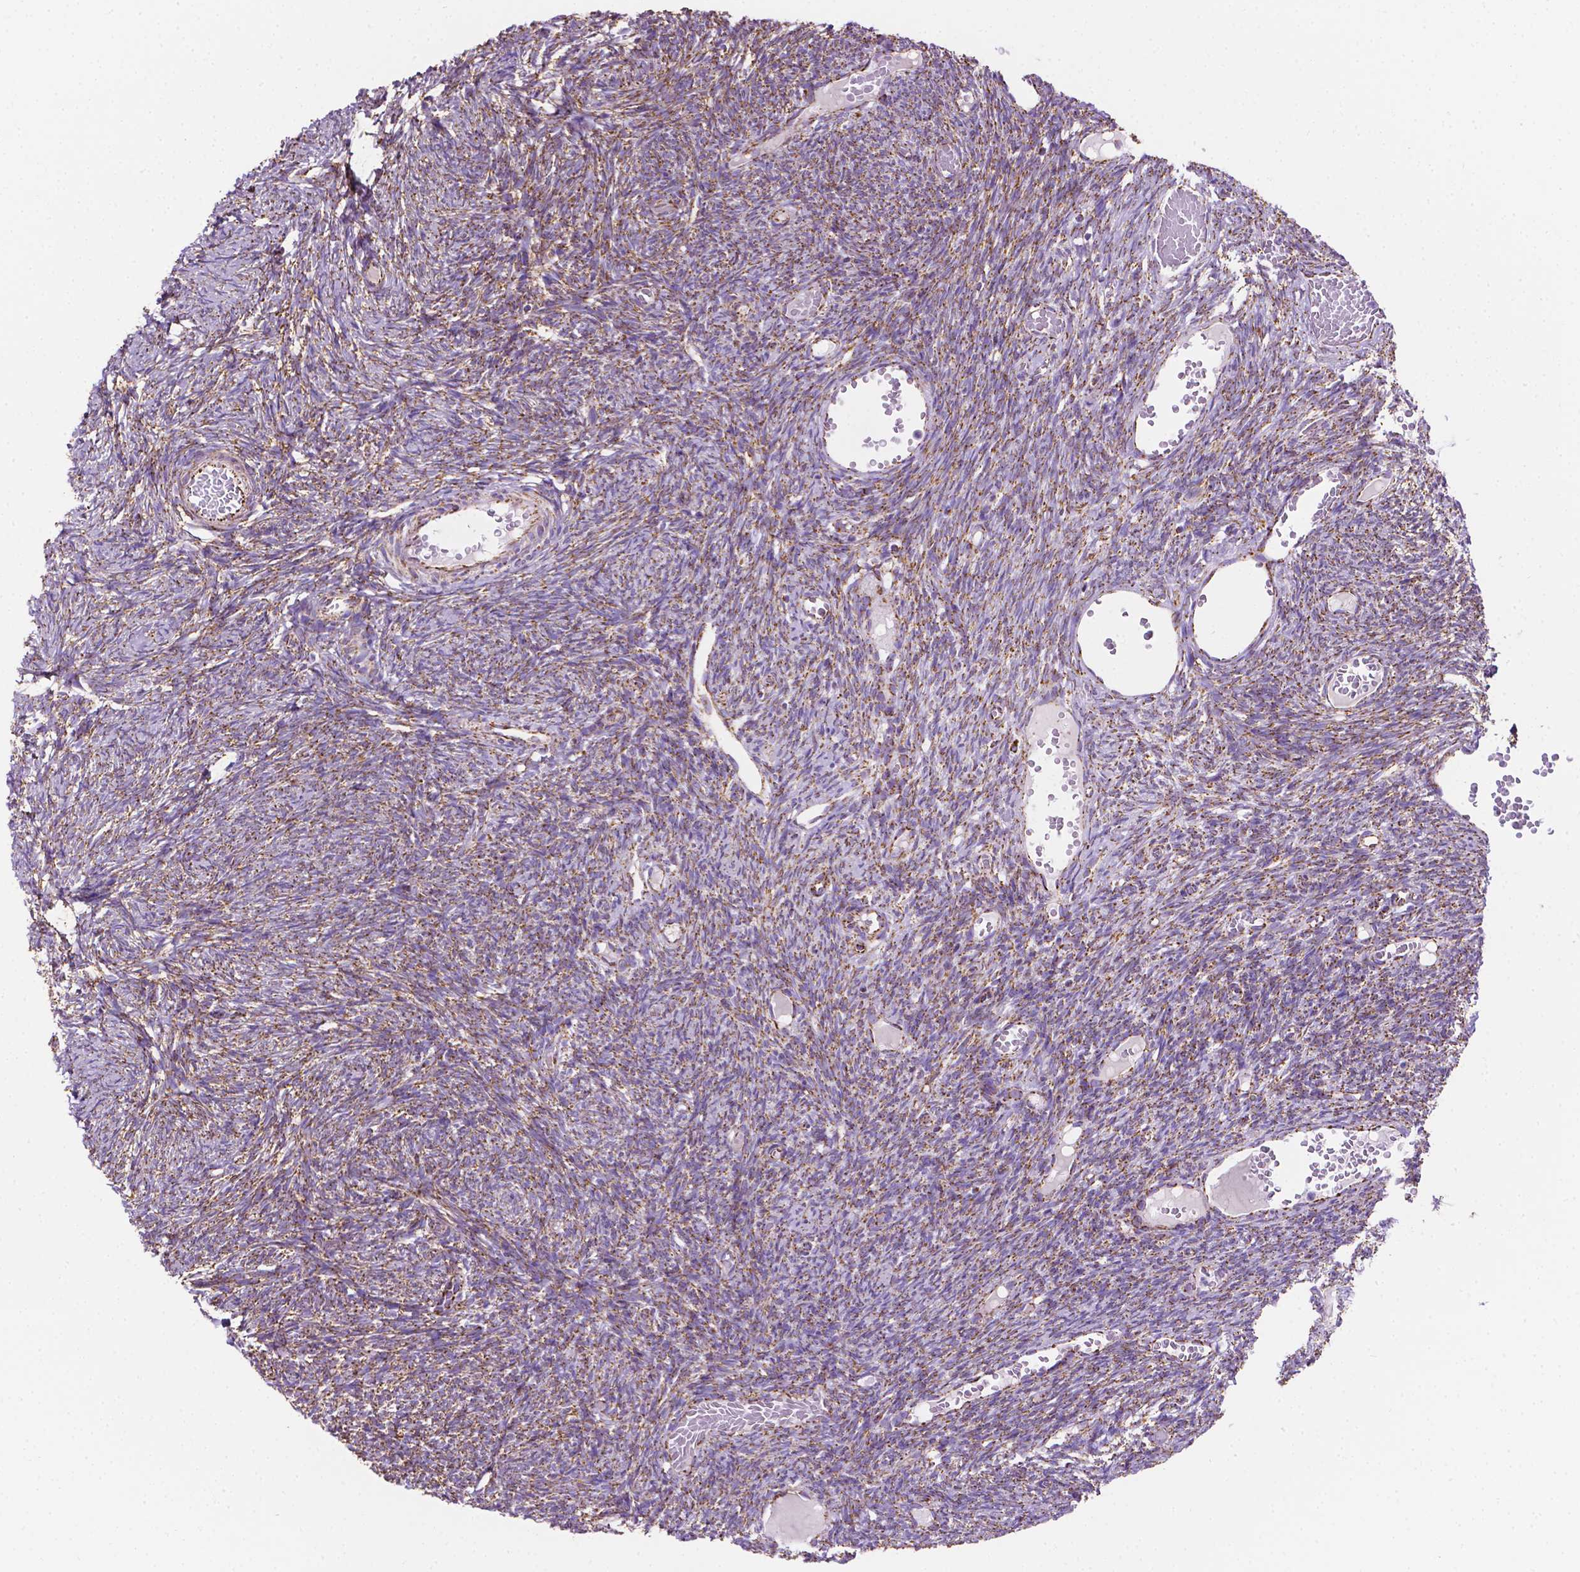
{"staining": {"intensity": "strong", "quantity": "25%-75%", "location": "cytoplasmic/membranous"}, "tissue": "ovary", "cell_type": "Ovarian stroma cells", "image_type": "normal", "snomed": [{"axis": "morphology", "description": "Normal tissue, NOS"}, {"axis": "topography", "description": "Ovary"}], "caption": "This histopathology image reveals IHC staining of benign human ovary, with high strong cytoplasmic/membranous positivity in approximately 25%-75% of ovarian stroma cells.", "gene": "RMDN3", "patient": {"sex": "female", "age": 39}}